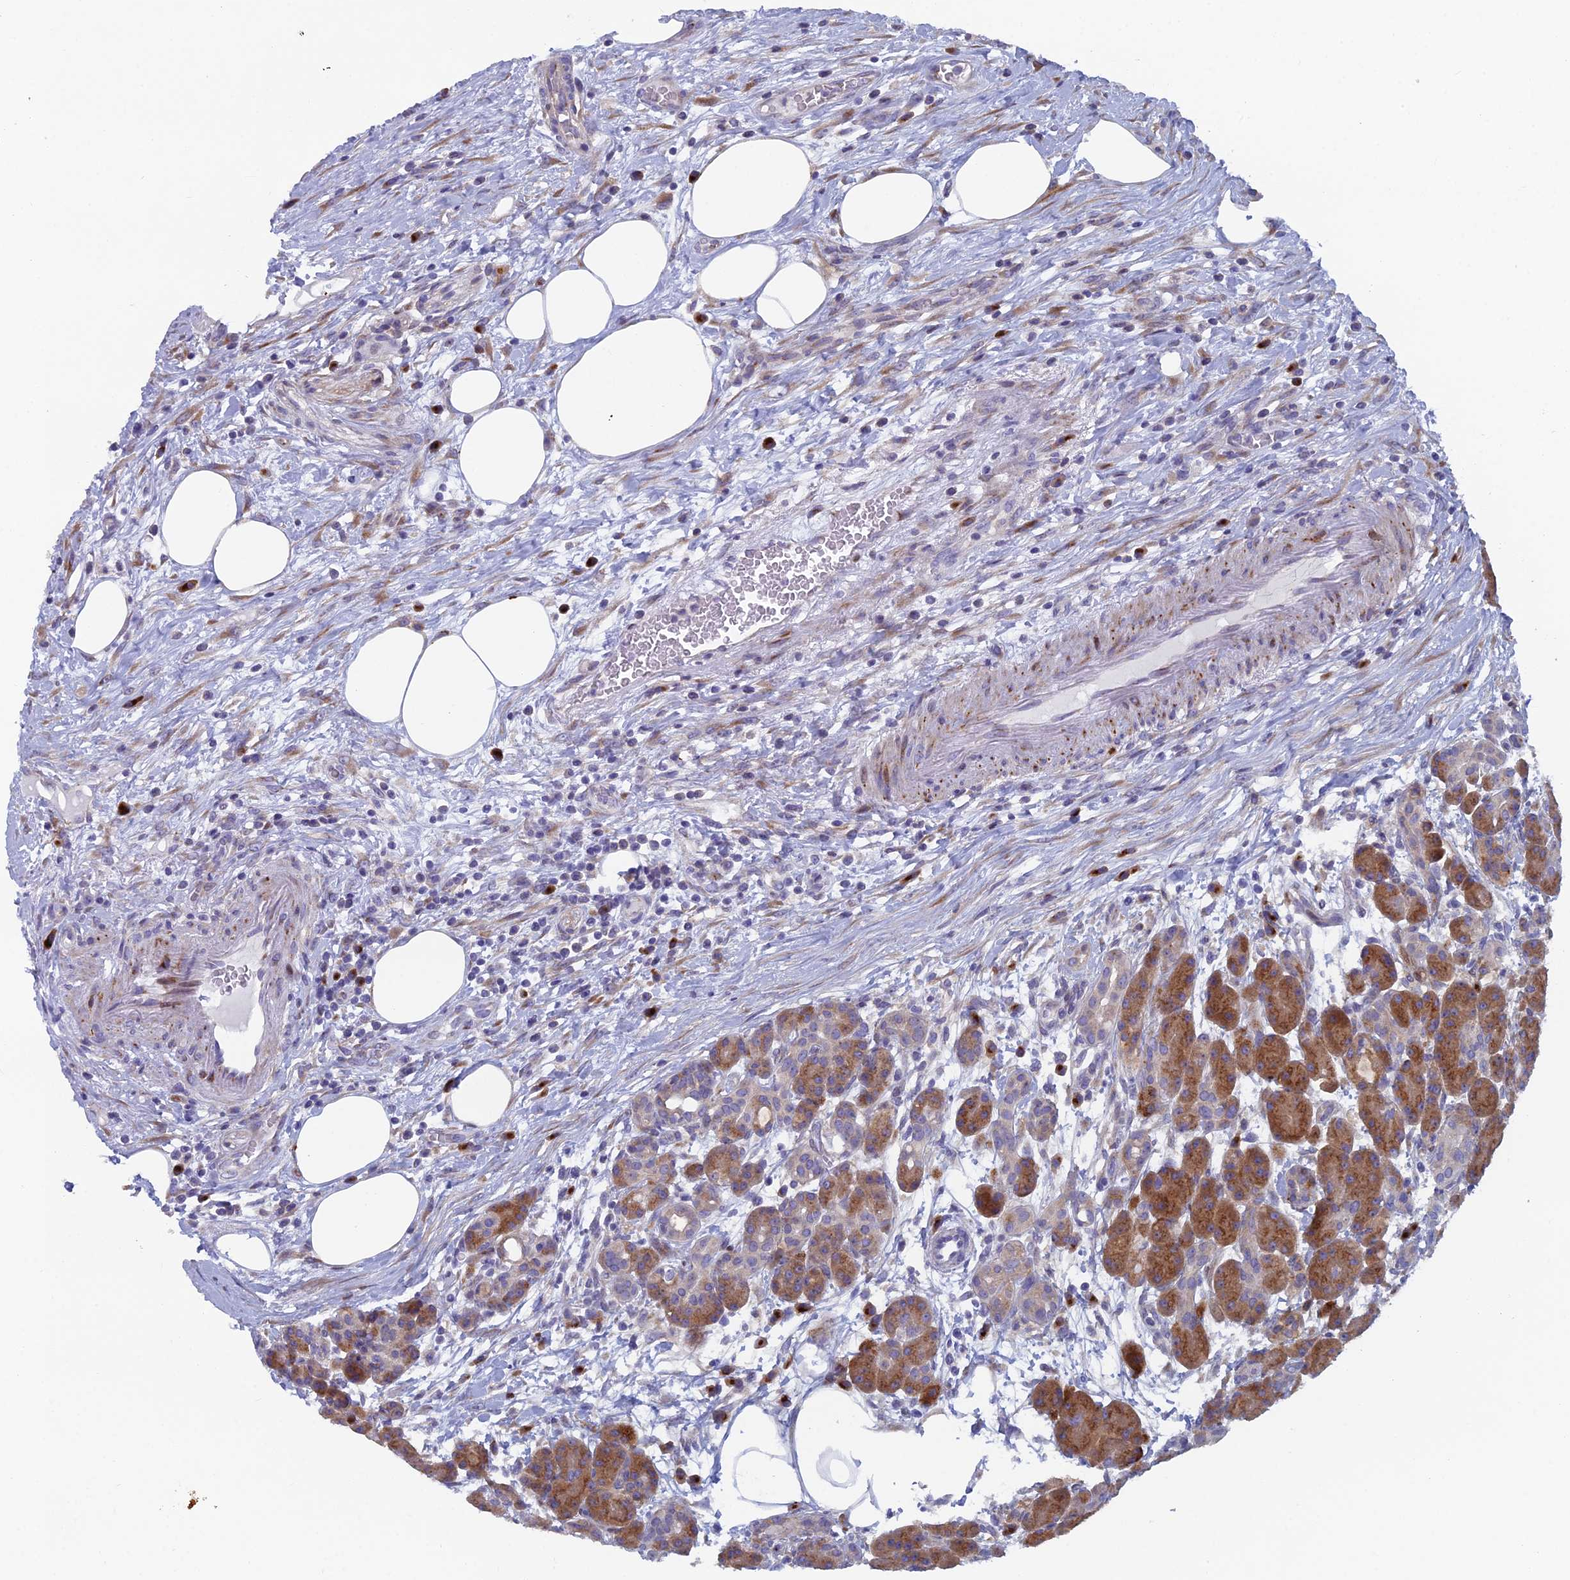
{"staining": {"intensity": "moderate", "quantity": ">75%", "location": "cytoplasmic/membranous"}, "tissue": "pancreas", "cell_type": "Exocrine glandular cells", "image_type": "normal", "snomed": [{"axis": "morphology", "description": "Normal tissue, NOS"}, {"axis": "topography", "description": "Pancreas"}], "caption": "DAB (3,3'-diaminobenzidine) immunohistochemical staining of unremarkable pancreas displays moderate cytoplasmic/membranous protein expression in approximately >75% of exocrine glandular cells.", "gene": "B9D2", "patient": {"sex": "male", "age": 63}}